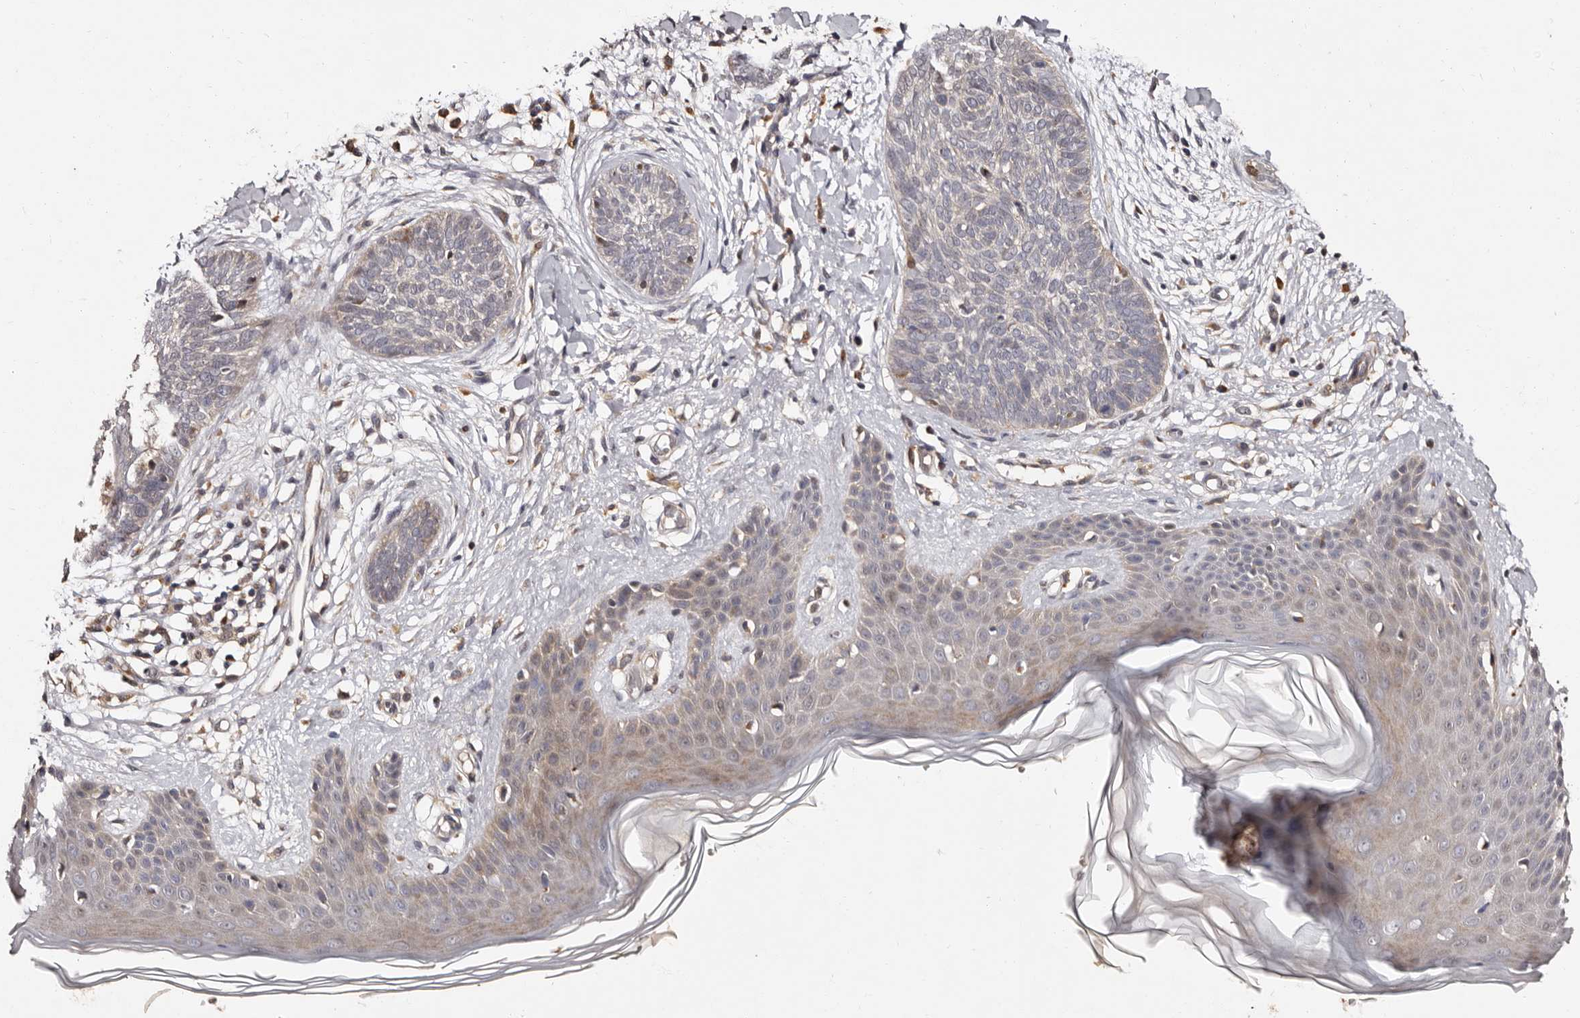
{"staining": {"intensity": "negative", "quantity": "none", "location": "none"}, "tissue": "skin cancer", "cell_type": "Tumor cells", "image_type": "cancer", "snomed": [{"axis": "morphology", "description": "Basal cell carcinoma"}, {"axis": "topography", "description": "Skin"}], "caption": "DAB immunohistochemical staining of human skin basal cell carcinoma shows no significant expression in tumor cells.", "gene": "DNPH1", "patient": {"sex": "female", "age": 59}}